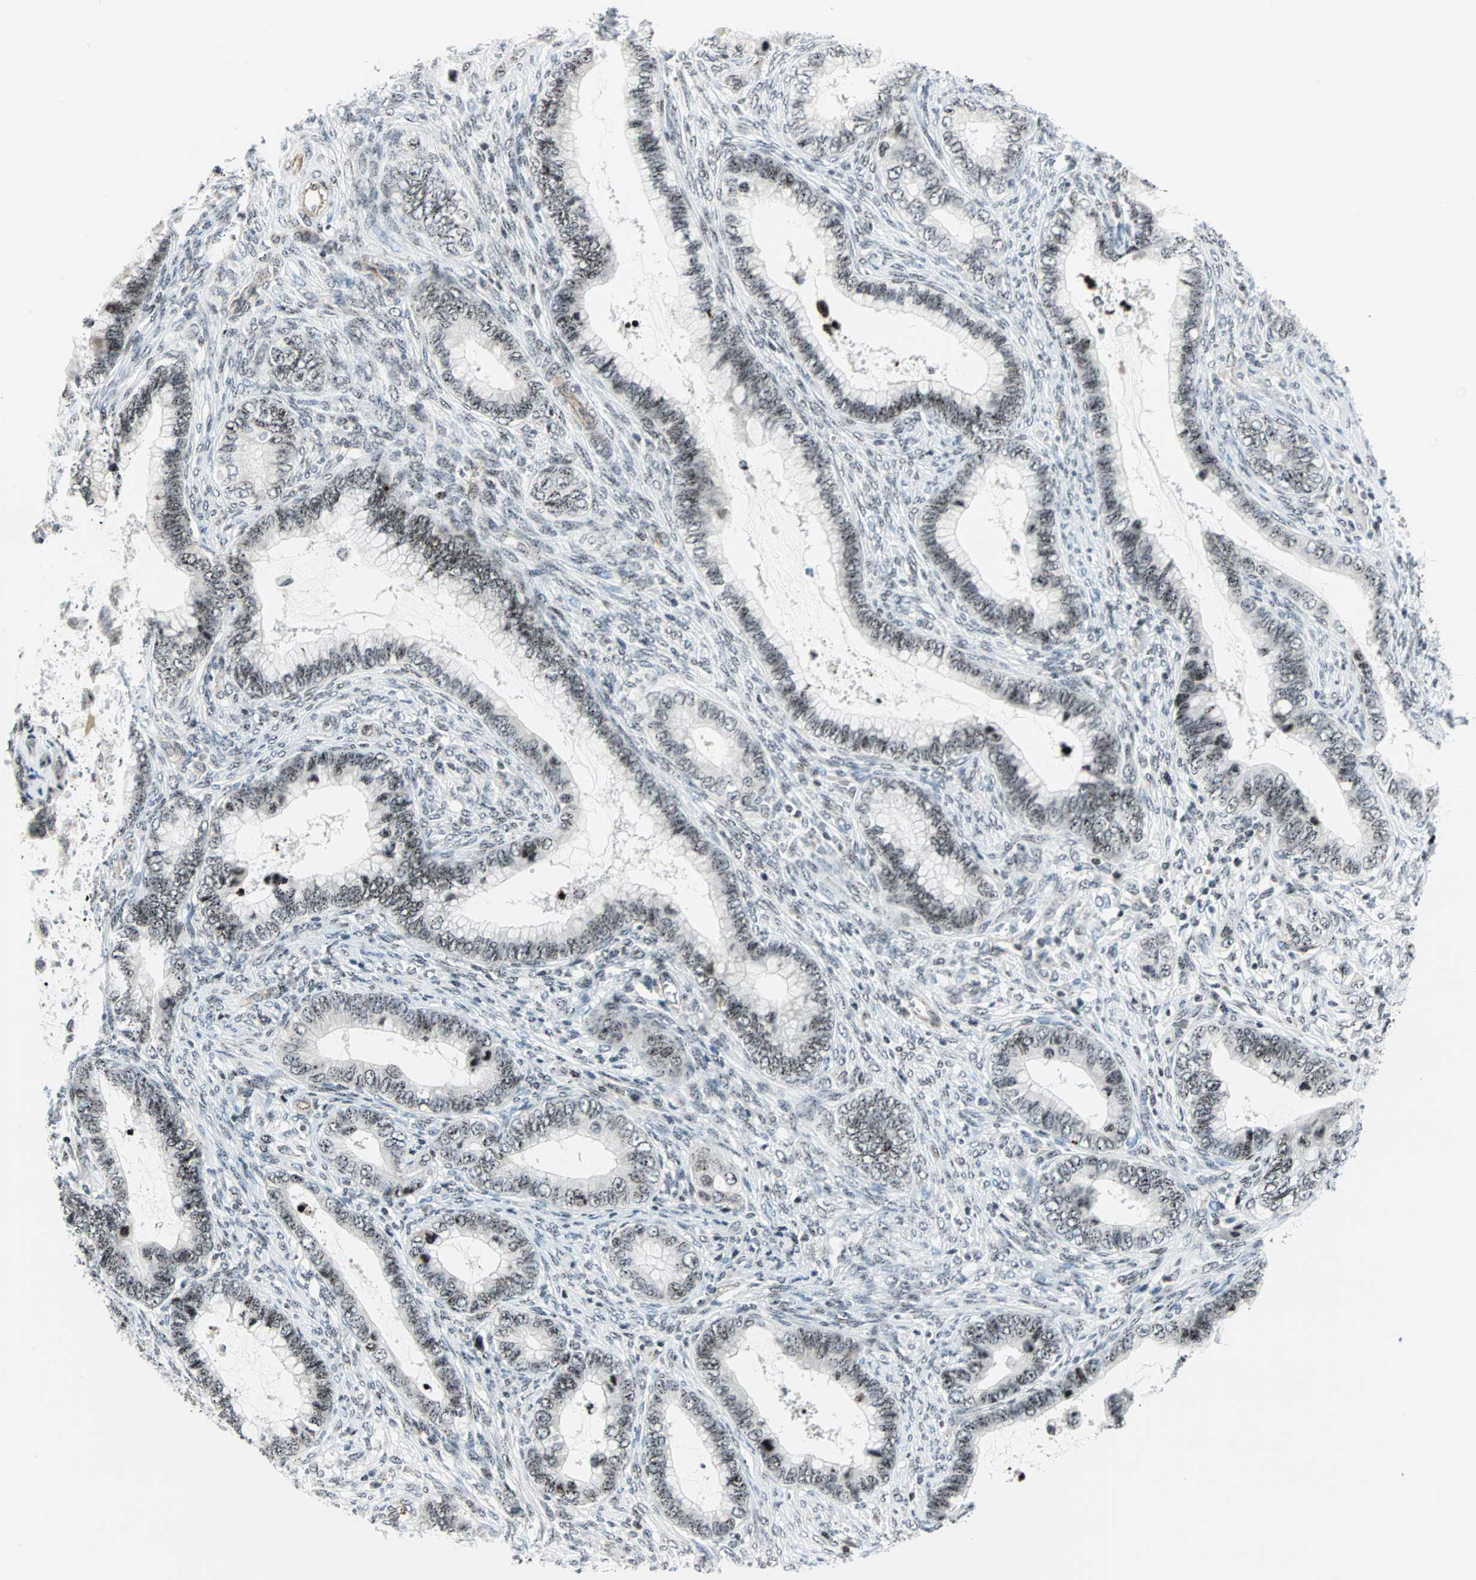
{"staining": {"intensity": "moderate", "quantity": ">75%", "location": "nuclear"}, "tissue": "cervical cancer", "cell_type": "Tumor cells", "image_type": "cancer", "snomed": [{"axis": "morphology", "description": "Adenocarcinoma, NOS"}, {"axis": "topography", "description": "Cervix"}], "caption": "Immunohistochemistry of human cervical adenocarcinoma demonstrates medium levels of moderate nuclear staining in about >75% of tumor cells. (IHC, brightfield microscopy, high magnification).", "gene": "CENPA", "patient": {"sex": "female", "age": 44}}